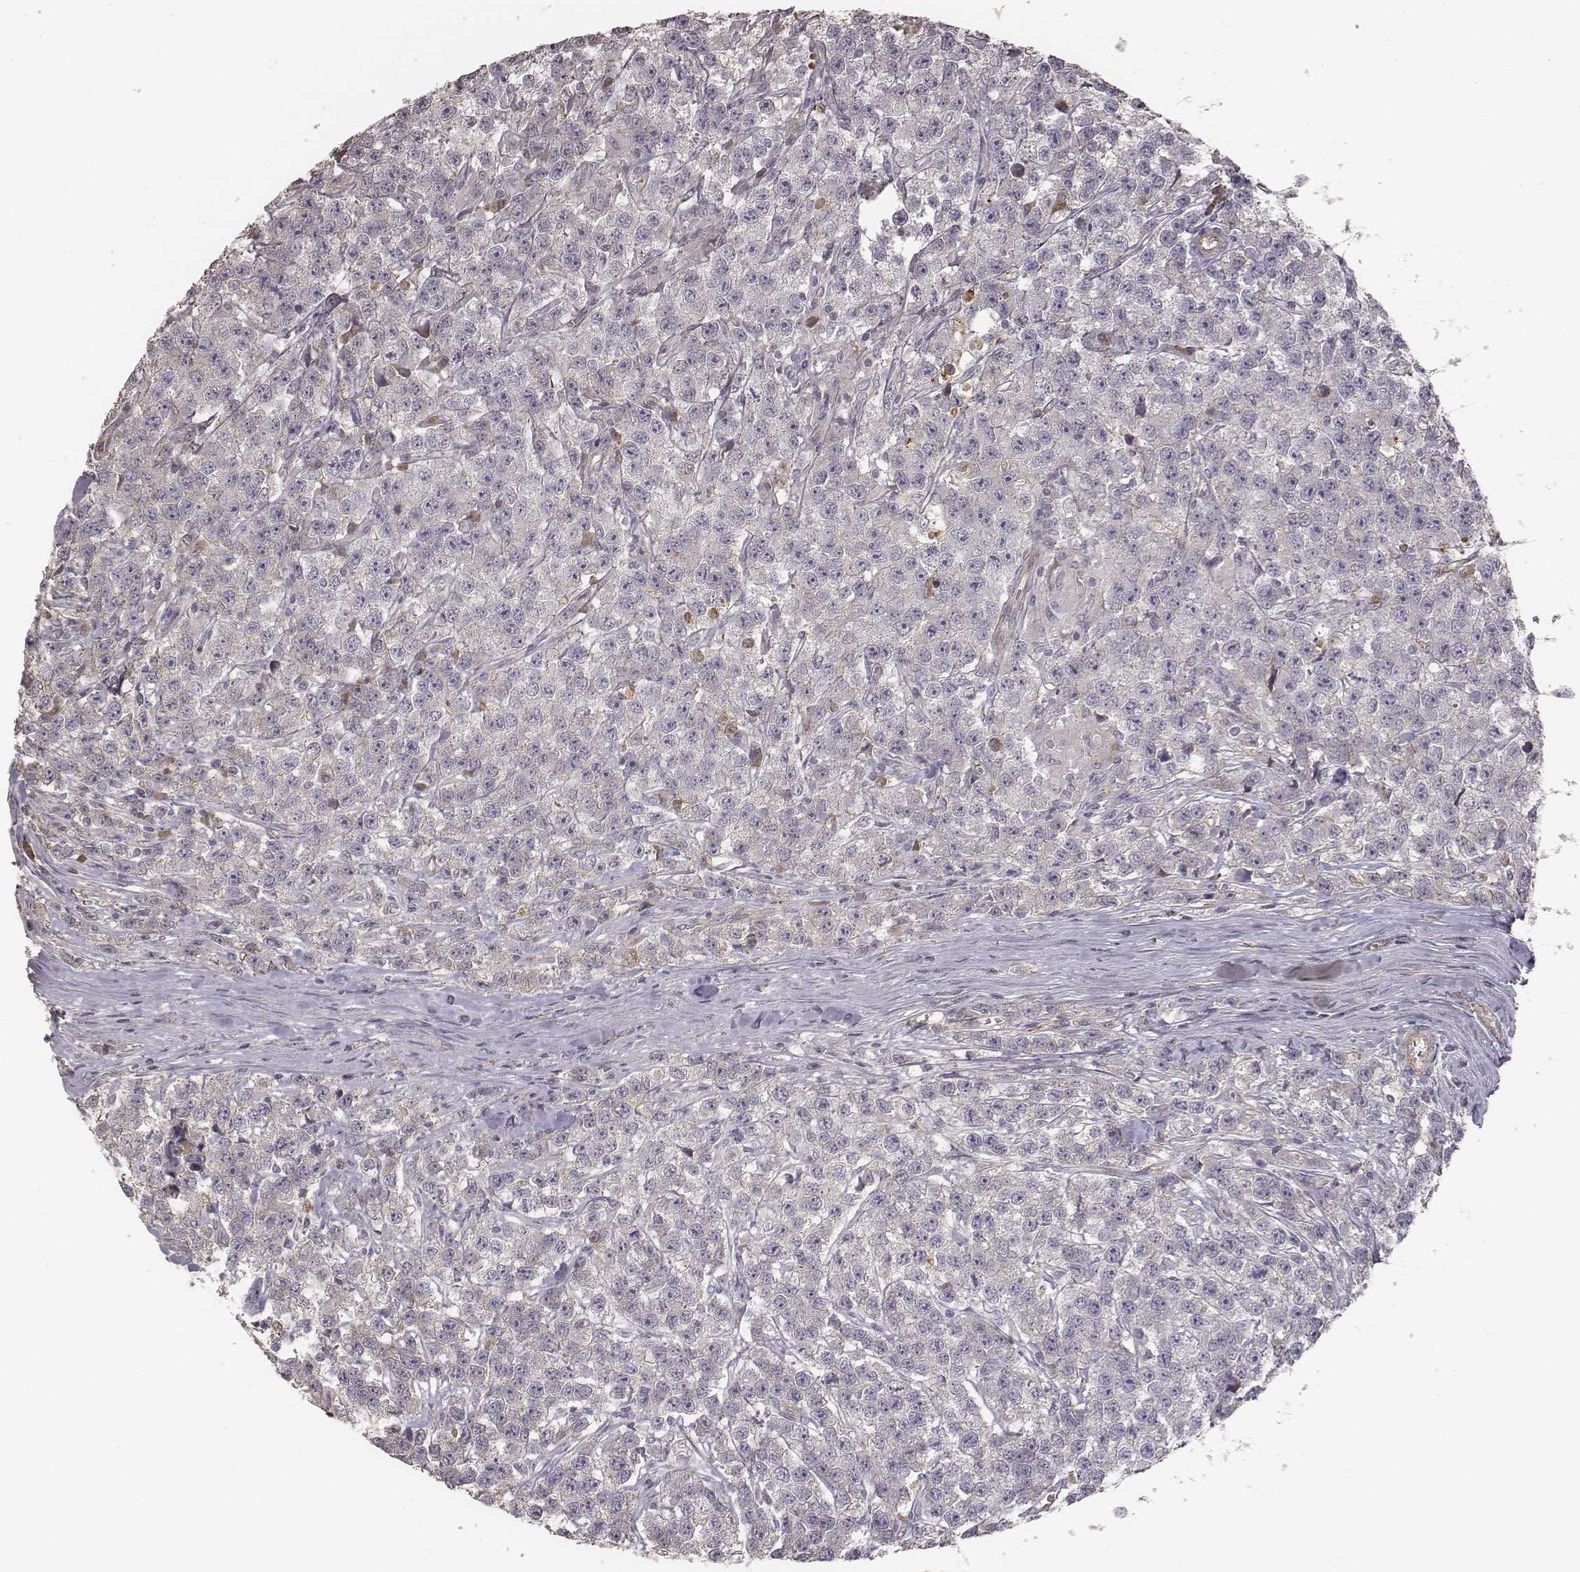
{"staining": {"intensity": "negative", "quantity": "none", "location": "none"}, "tissue": "testis cancer", "cell_type": "Tumor cells", "image_type": "cancer", "snomed": [{"axis": "morphology", "description": "Seminoma, NOS"}, {"axis": "topography", "description": "Testis"}], "caption": "This image is of testis cancer (seminoma) stained with immunohistochemistry to label a protein in brown with the nuclei are counter-stained blue. There is no staining in tumor cells.", "gene": "OTOGL", "patient": {"sex": "male", "age": 59}}